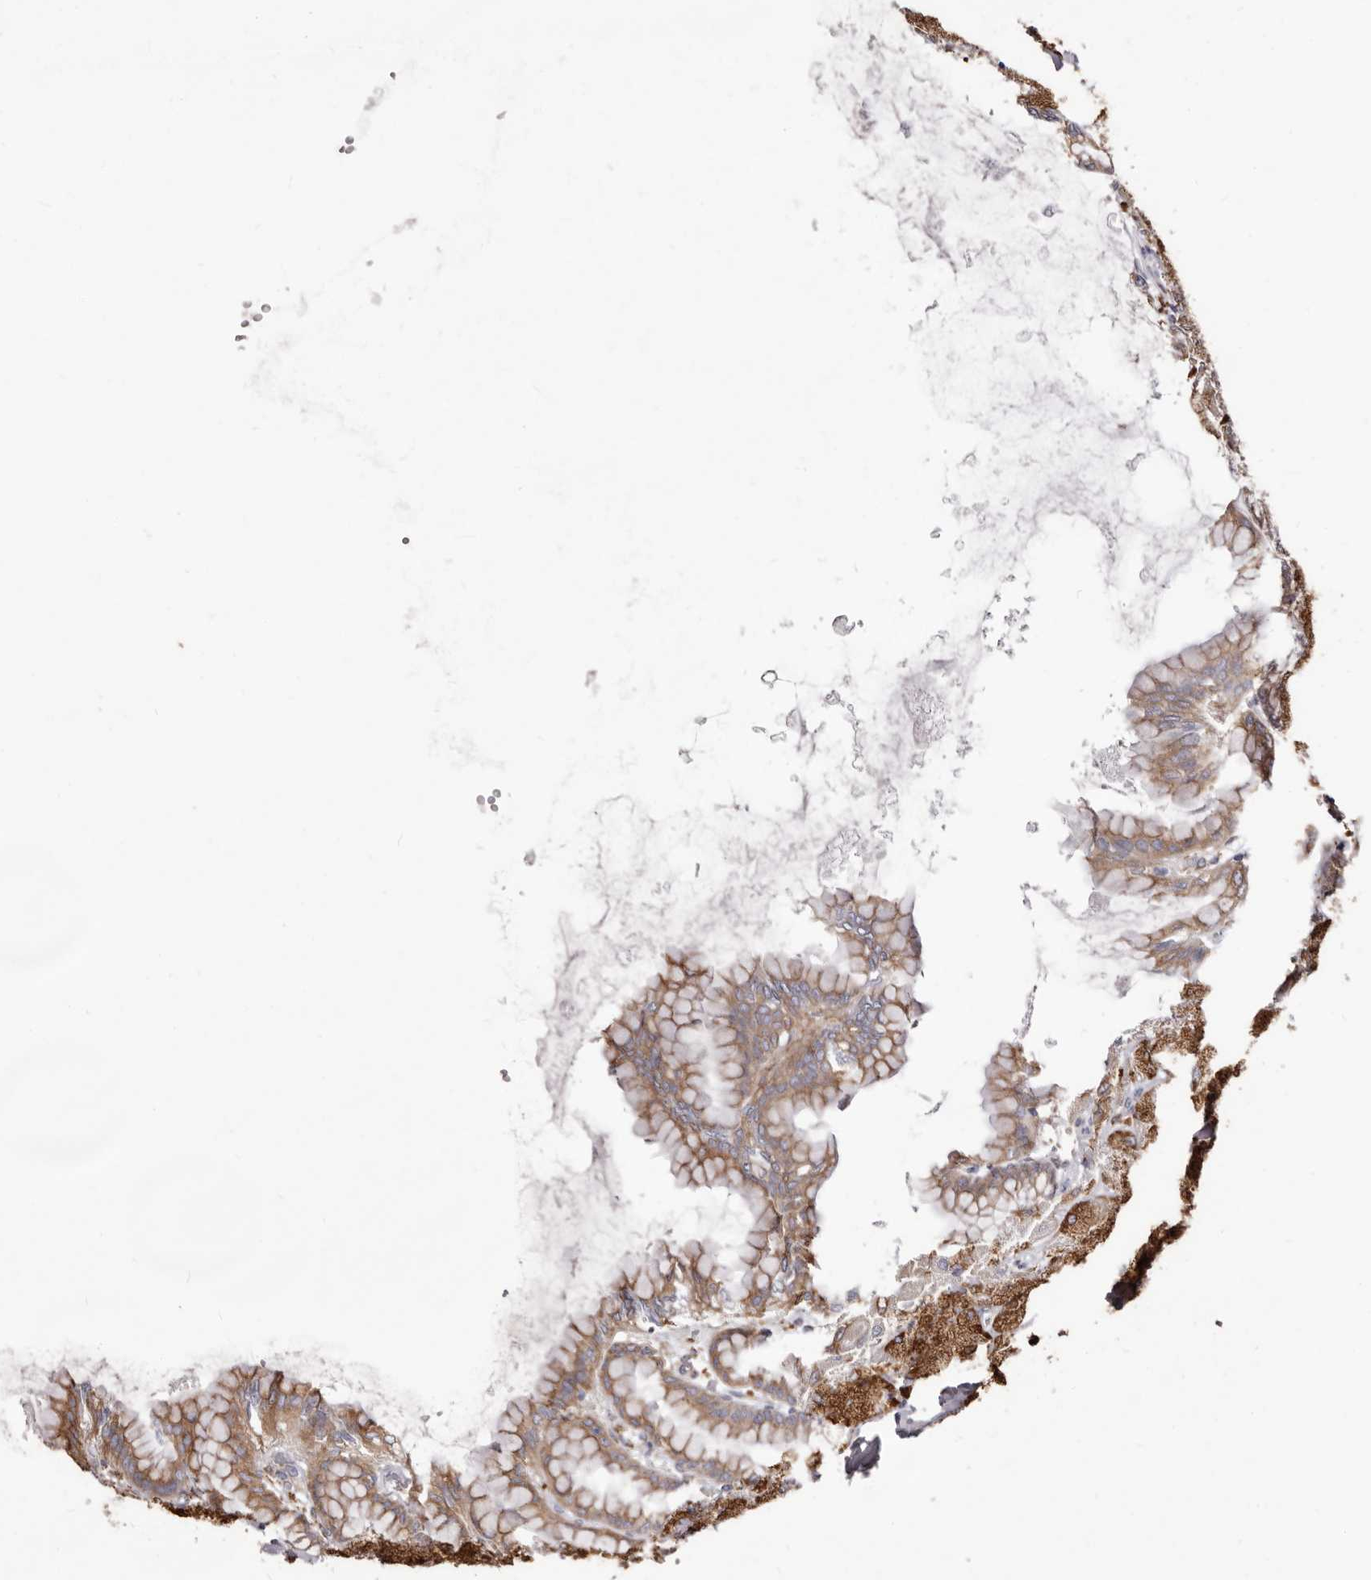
{"staining": {"intensity": "moderate", "quantity": ">75%", "location": "cytoplasmic/membranous"}, "tissue": "stomach", "cell_type": "Glandular cells", "image_type": "normal", "snomed": [{"axis": "morphology", "description": "Normal tissue, NOS"}, {"axis": "topography", "description": "Stomach, upper"}], "caption": "Stomach stained with immunohistochemistry (IHC) exhibits moderate cytoplasmic/membranous positivity in about >75% of glandular cells.", "gene": "ACBD6", "patient": {"sex": "female", "age": 56}}